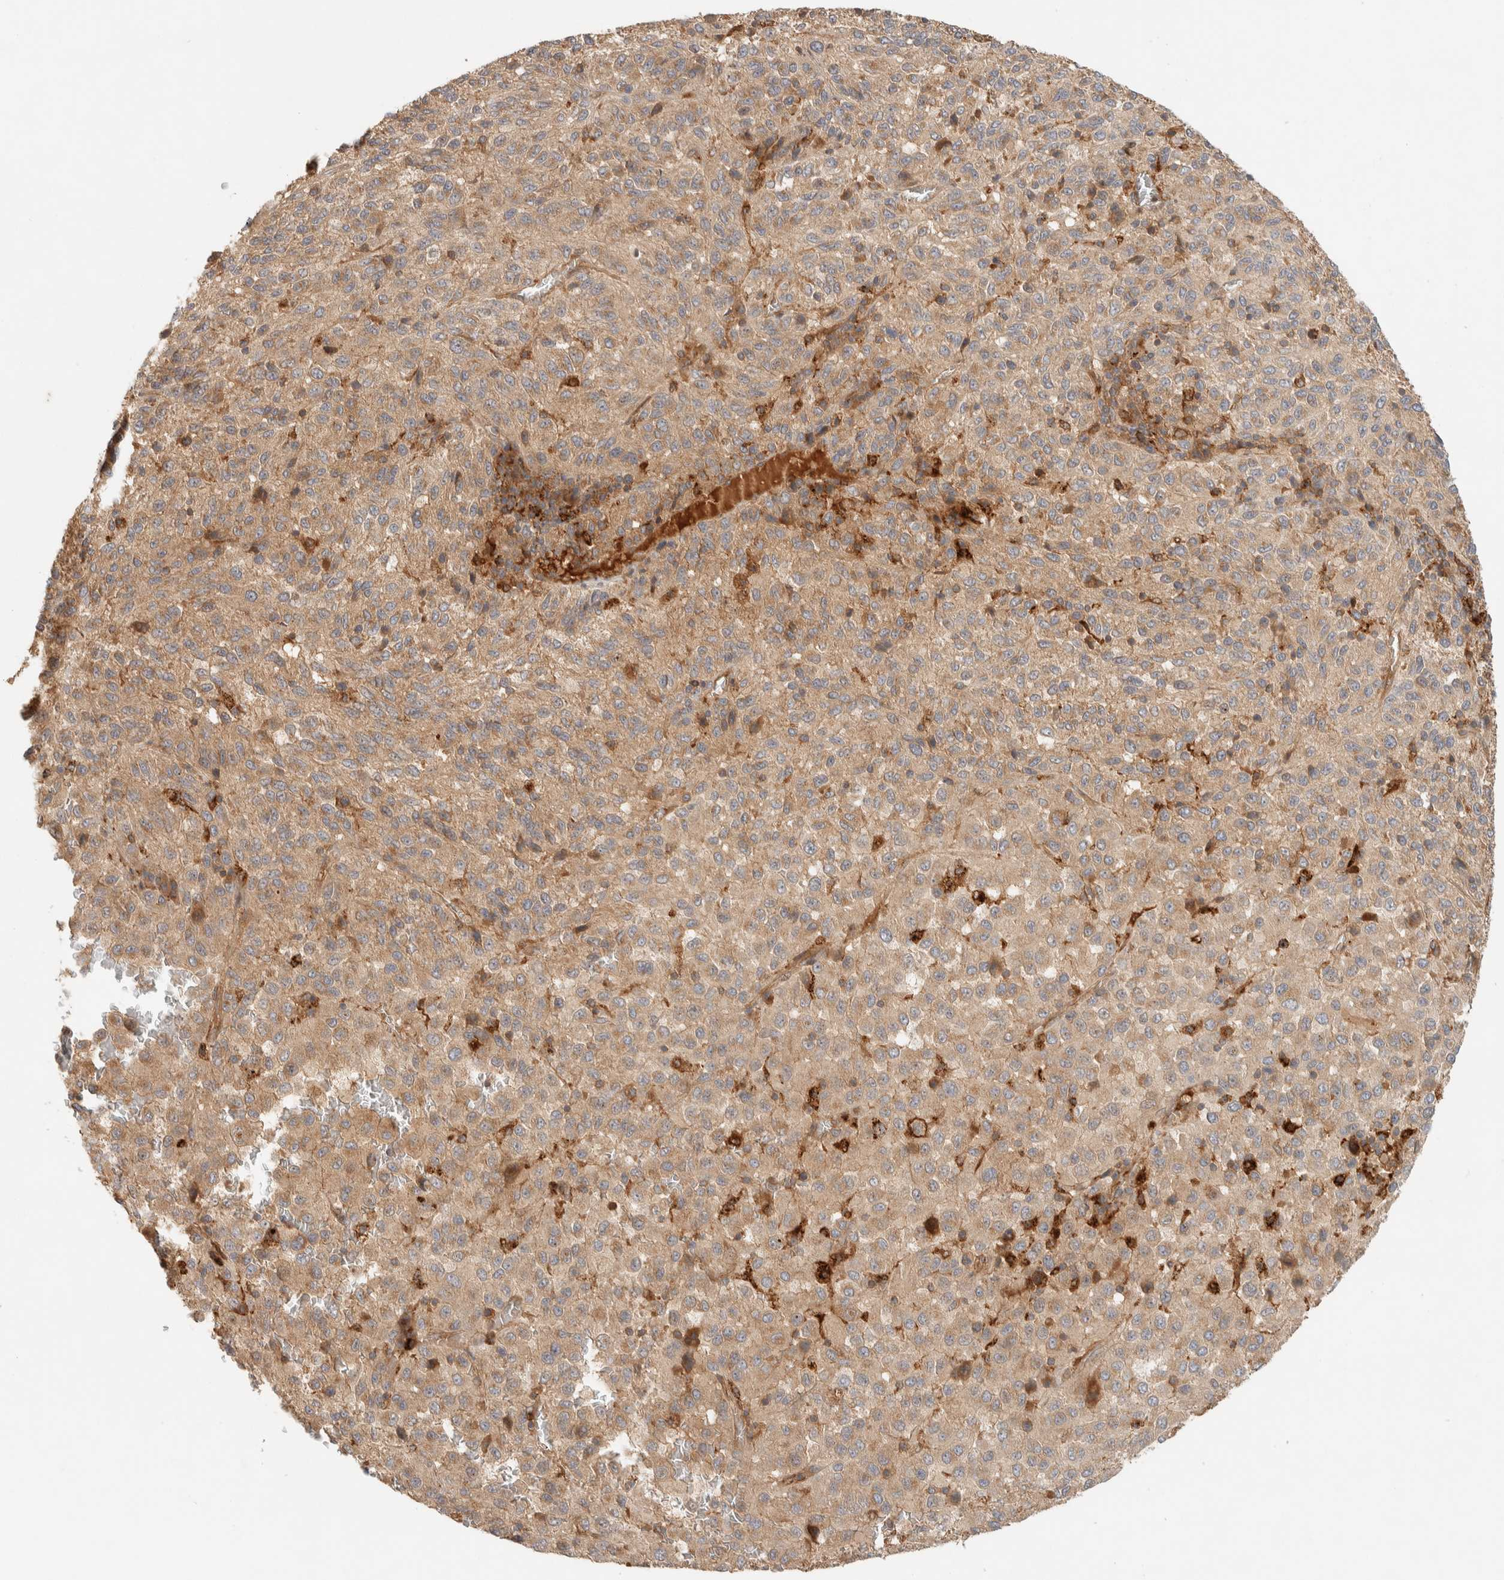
{"staining": {"intensity": "moderate", "quantity": ">75%", "location": "cytoplasmic/membranous"}, "tissue": "melanoma", "cell_type": "Tumor cells", "image_type": "cancer", "snomed": [{"axis": "morphology", "description": "Malignant melanoma, Metastatic site"}, {"axis": "topography", "description": "Lung"}], "caption": "A micrograph of malignant melanoma (metastatic site) stained for a protein reveals moderate cytoplasmic/membranous brown staining in tumor cells.", "gene": "FAM167A", "patient": {"sex": "male", "age": 64}}